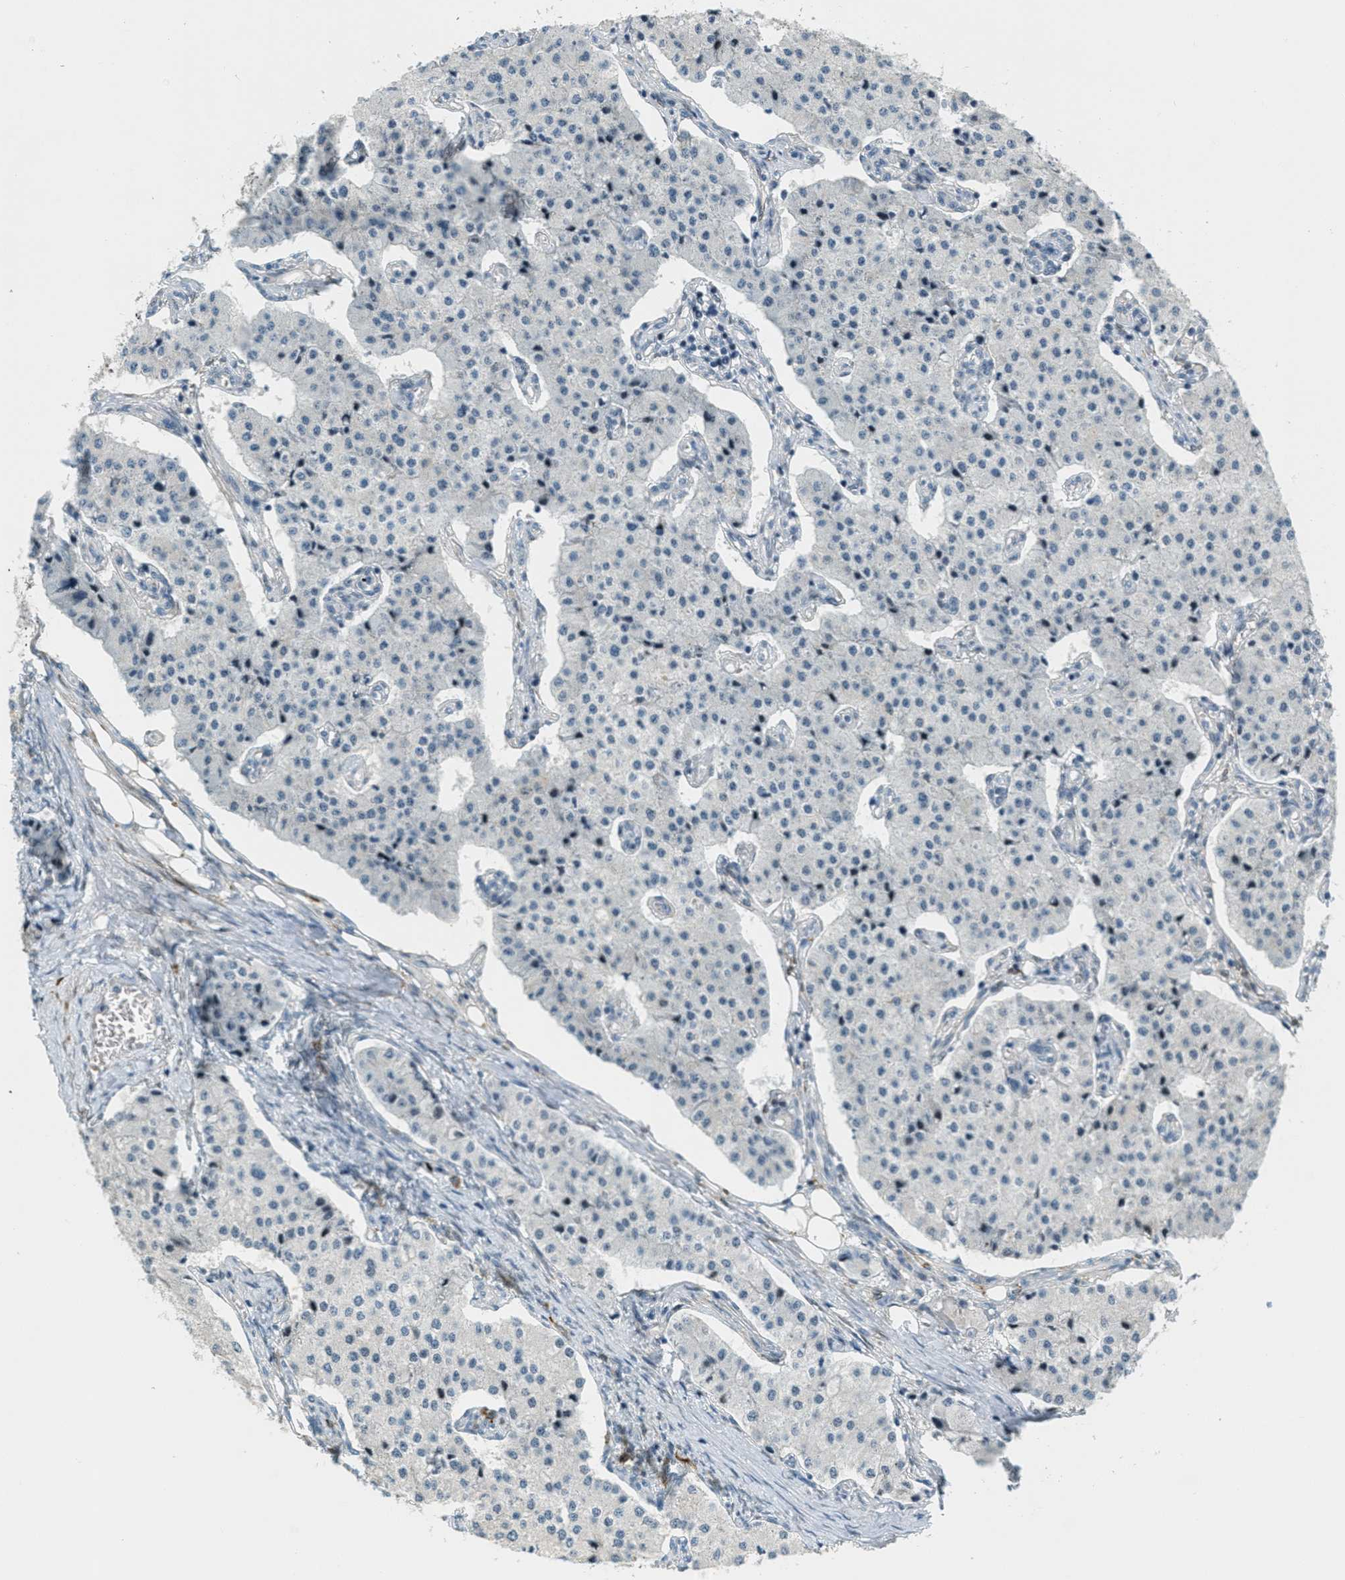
{"staining": {"intensity": "negative", "quantity": "none", "location": "none"}, "tissue": "carcinoid", "cell_type": "Tumor cells", "image_type": "cancer", "snomed": [{"axis": "morphology", "description": "Carcinoid, malignant, NOS"}, {"axis": "topography", "description": "Colon"}], "caption": "DAB (3,3'-diaminobenzidine) immunohistochemical staining of human malignant carcinoid exhibits no significant staining in tumor cells.", "gene": "ZDHHC23", "patient": {"sex": "female", "age": 52}}